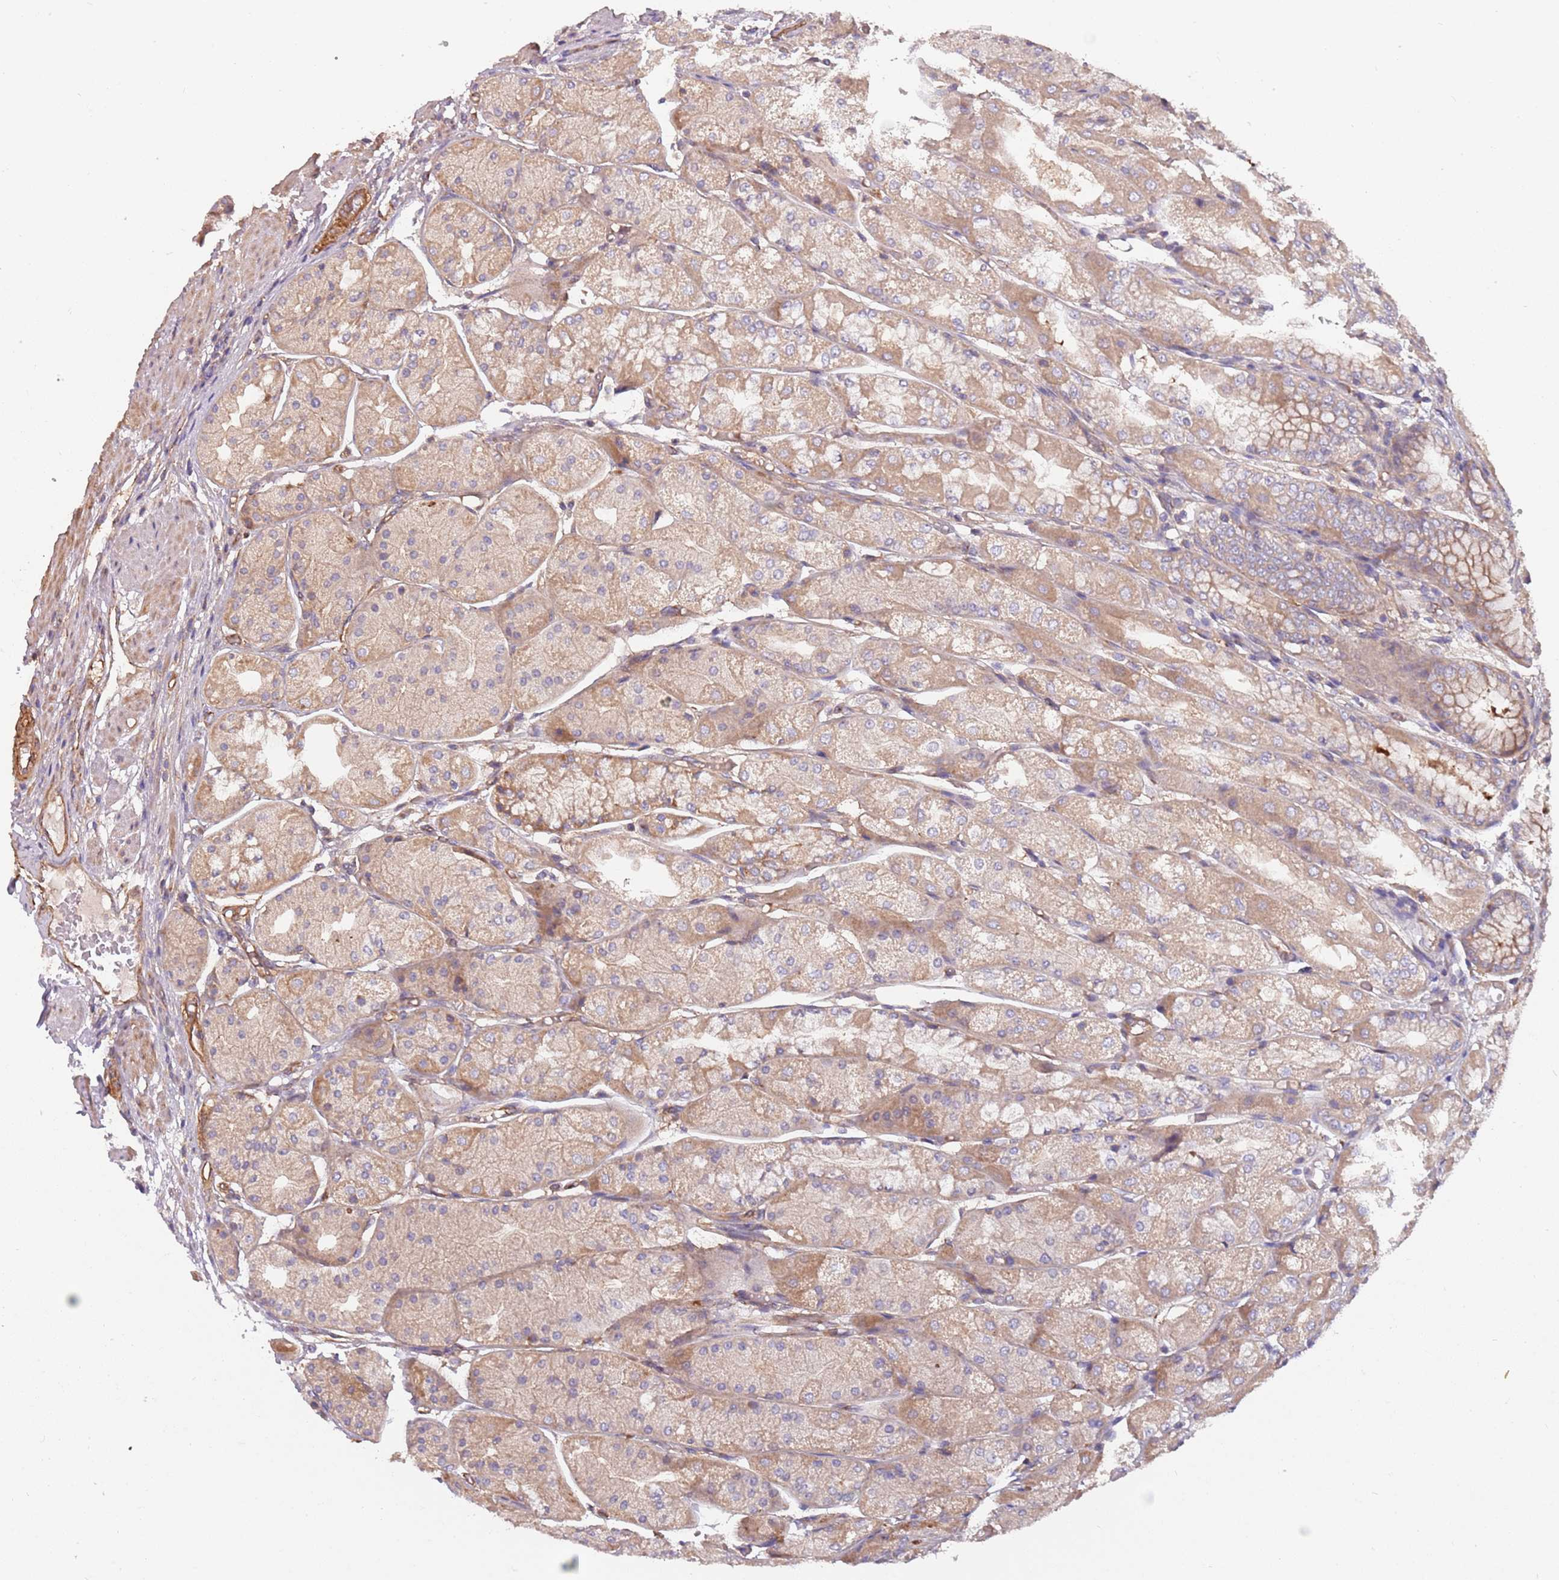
{"staining": {"intensity": "moderate", "quantity": "25%-75%", "location": "cytoplasmic/membranous"}, "tissue": "stomach", "cell_type": "Glandular cells", "image_type": "normal", "snomed": [{"axis": "morphology", "description": "Normal tissue, NOS"}, {"axis": "topography", "description": "Stomach, upper"}], "caption": "IHC image of normal human stomach stained for a protein (brown), which displays medium levels of moderate cytoplasmic/membranous positivity in about 25%-75% of glandular cells.", "gene": "SPDL1", "patient": {"sex": "male", "age": 72}}